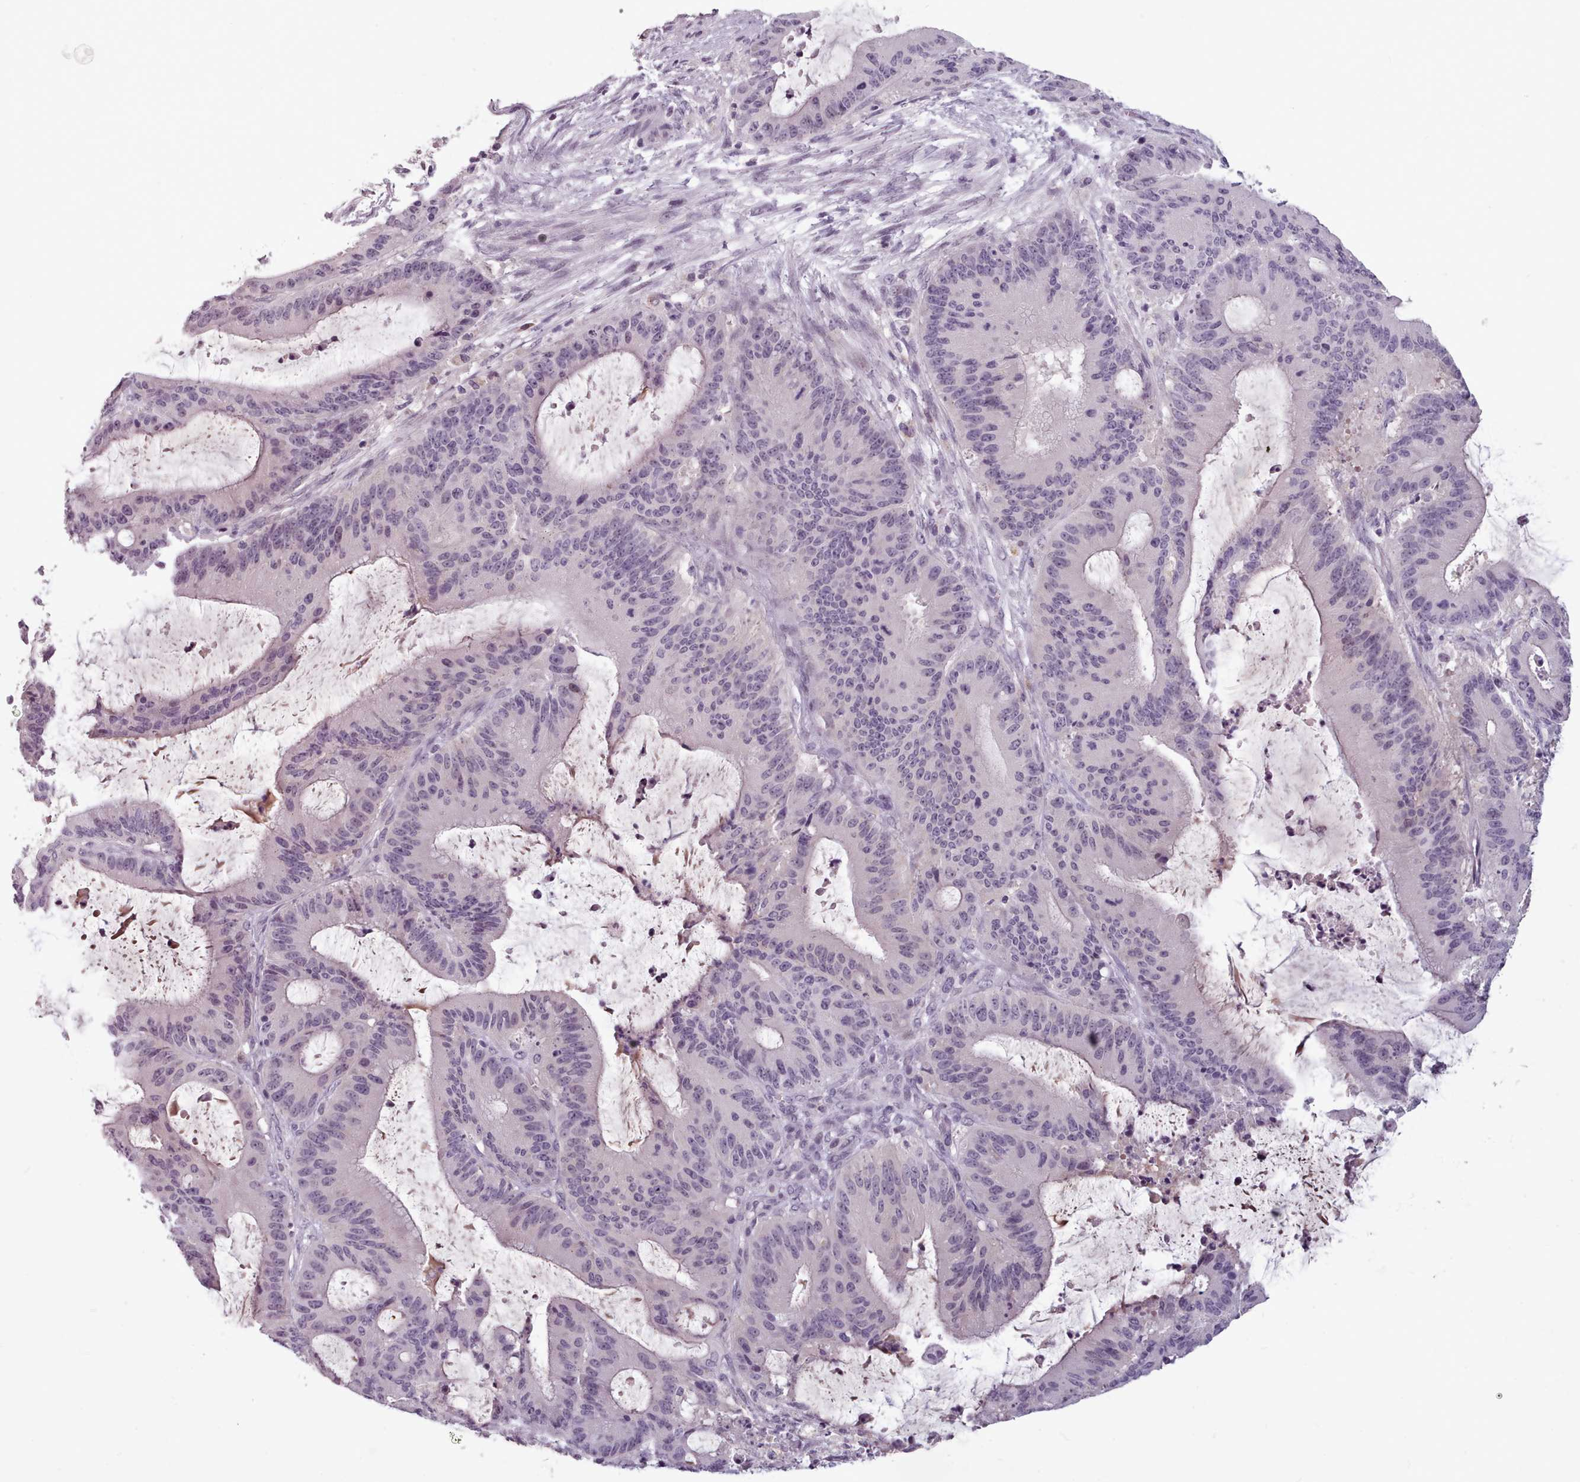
{"staining": {"intensity": "negative", "quantity": "none", "location": "none"}, "tissue": "liver cancer", "cell_type": "Tumor cells", "image_type": "cancer", "snomed": [{"axis": "morphology", "description": "Normal tissue, NOS"}, {"axis": "morphology", "description": "Cholangiocarcinoma"}, {"axis": "topography", "description": "Liver"}, {"axis": "topography", "description": "Peripheral nerve tissue"}], "caption": "Cholangiocarcinoma (liver) was stained to show a protein in brown. There is no significant expression in tumor cells. (Brightfield microscopy of DAB IHC at high magnification).", "gene": "PBX4", "patient": {"sex": "female", "age": 73}}